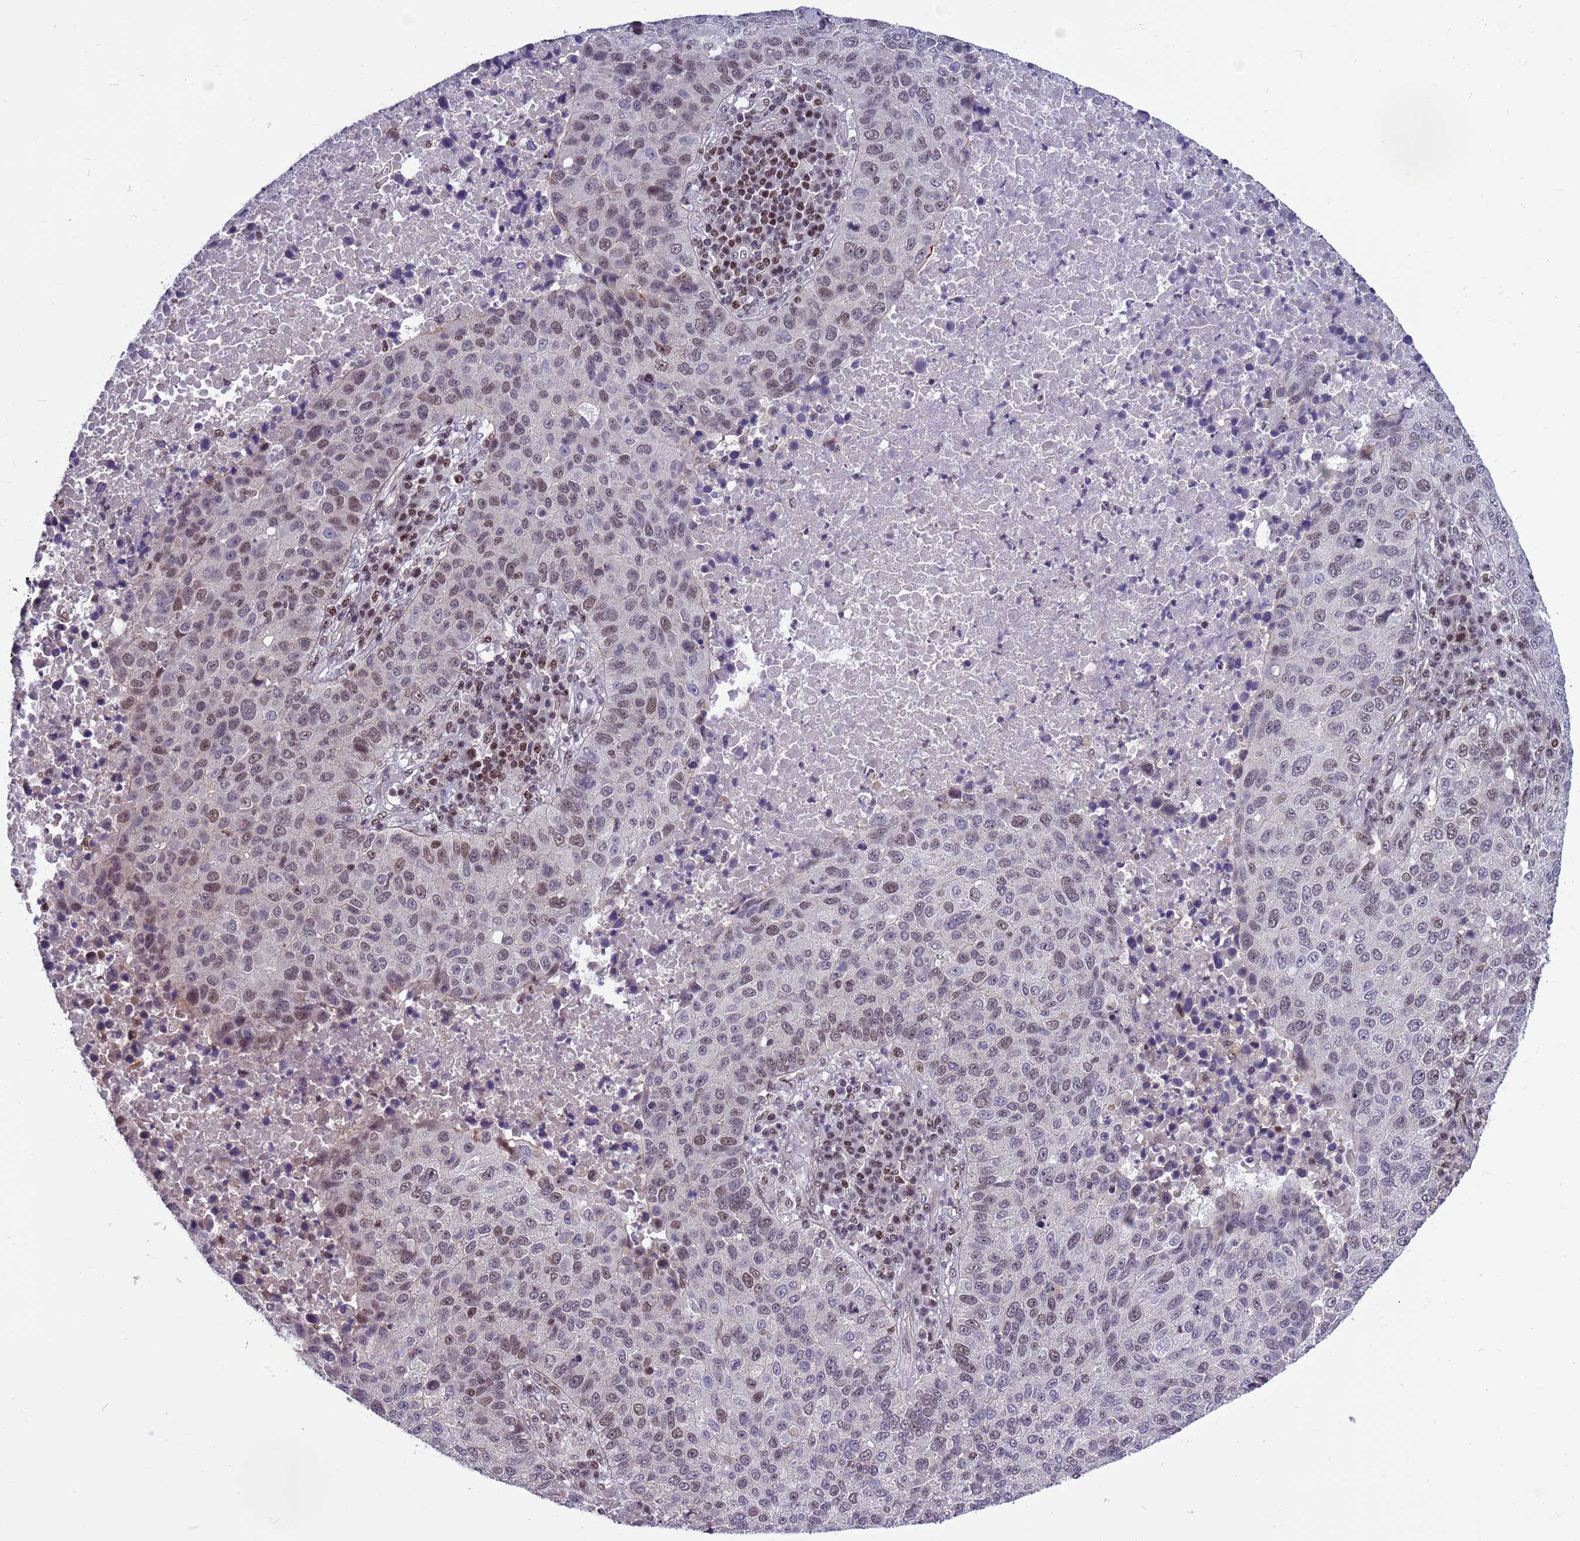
{"staining": {"intensity": "moderate", "quantity": "25%-75%", "location": "nuclear"}, "tissue": "lung cancer", "cell_type": "Tumor cells", "image_type": "cancer", "snomed": [{"axis": "morphology", "description": "Squamous cell carcinoma, NOS"}, {"axis": "topography", "description": "Lung"}], "caption": "IHC (DAB) staining of lung cancer demonstrates moderate nuclear protein positivity in approximately 25%-75% of tumor cells.", "gene": "NSL1", "patient": {"sex": "male", "age": 73}}